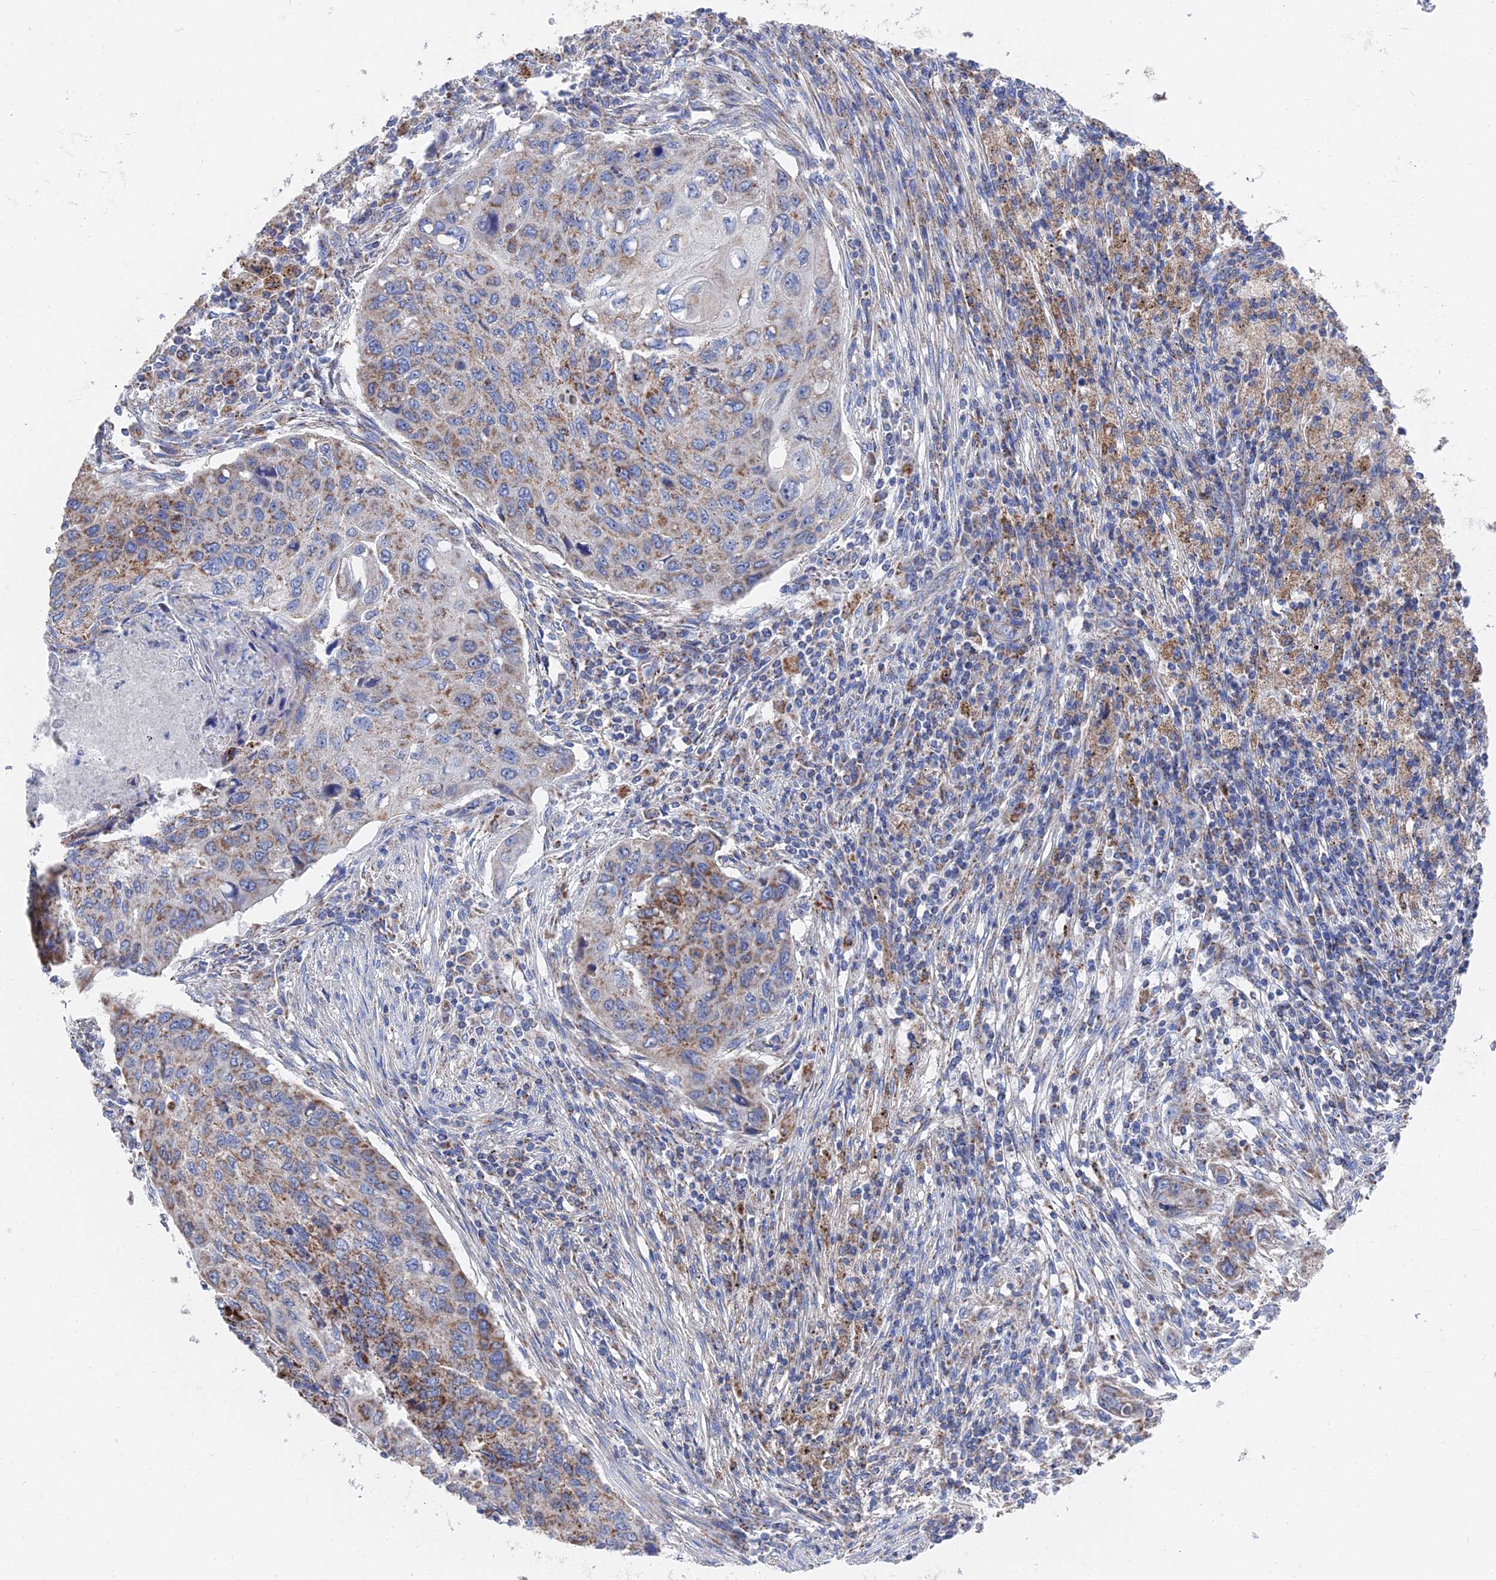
{"staining": {"intensity": "moderate", "quantity": "25%-75%", "location": "cytoplasmic/membranous"}, "tissue": "lung cancer", "cell_type": "Tumor cells", "image_type": "cancer", "snomed": [{"axis": "morphology", "description": "Squamous cell carcinoma, NOS"}, {"axis": "topography", "description": "Lung"}], "caption": "Tumor cells display medium levels of moderate cytoplasmic/membranous staining in about 25%-75% of cells in human lung cancer (squamous cell carcinoma).", "gene": "IFT80", "patient": {"sex": "female", "age": 63}}